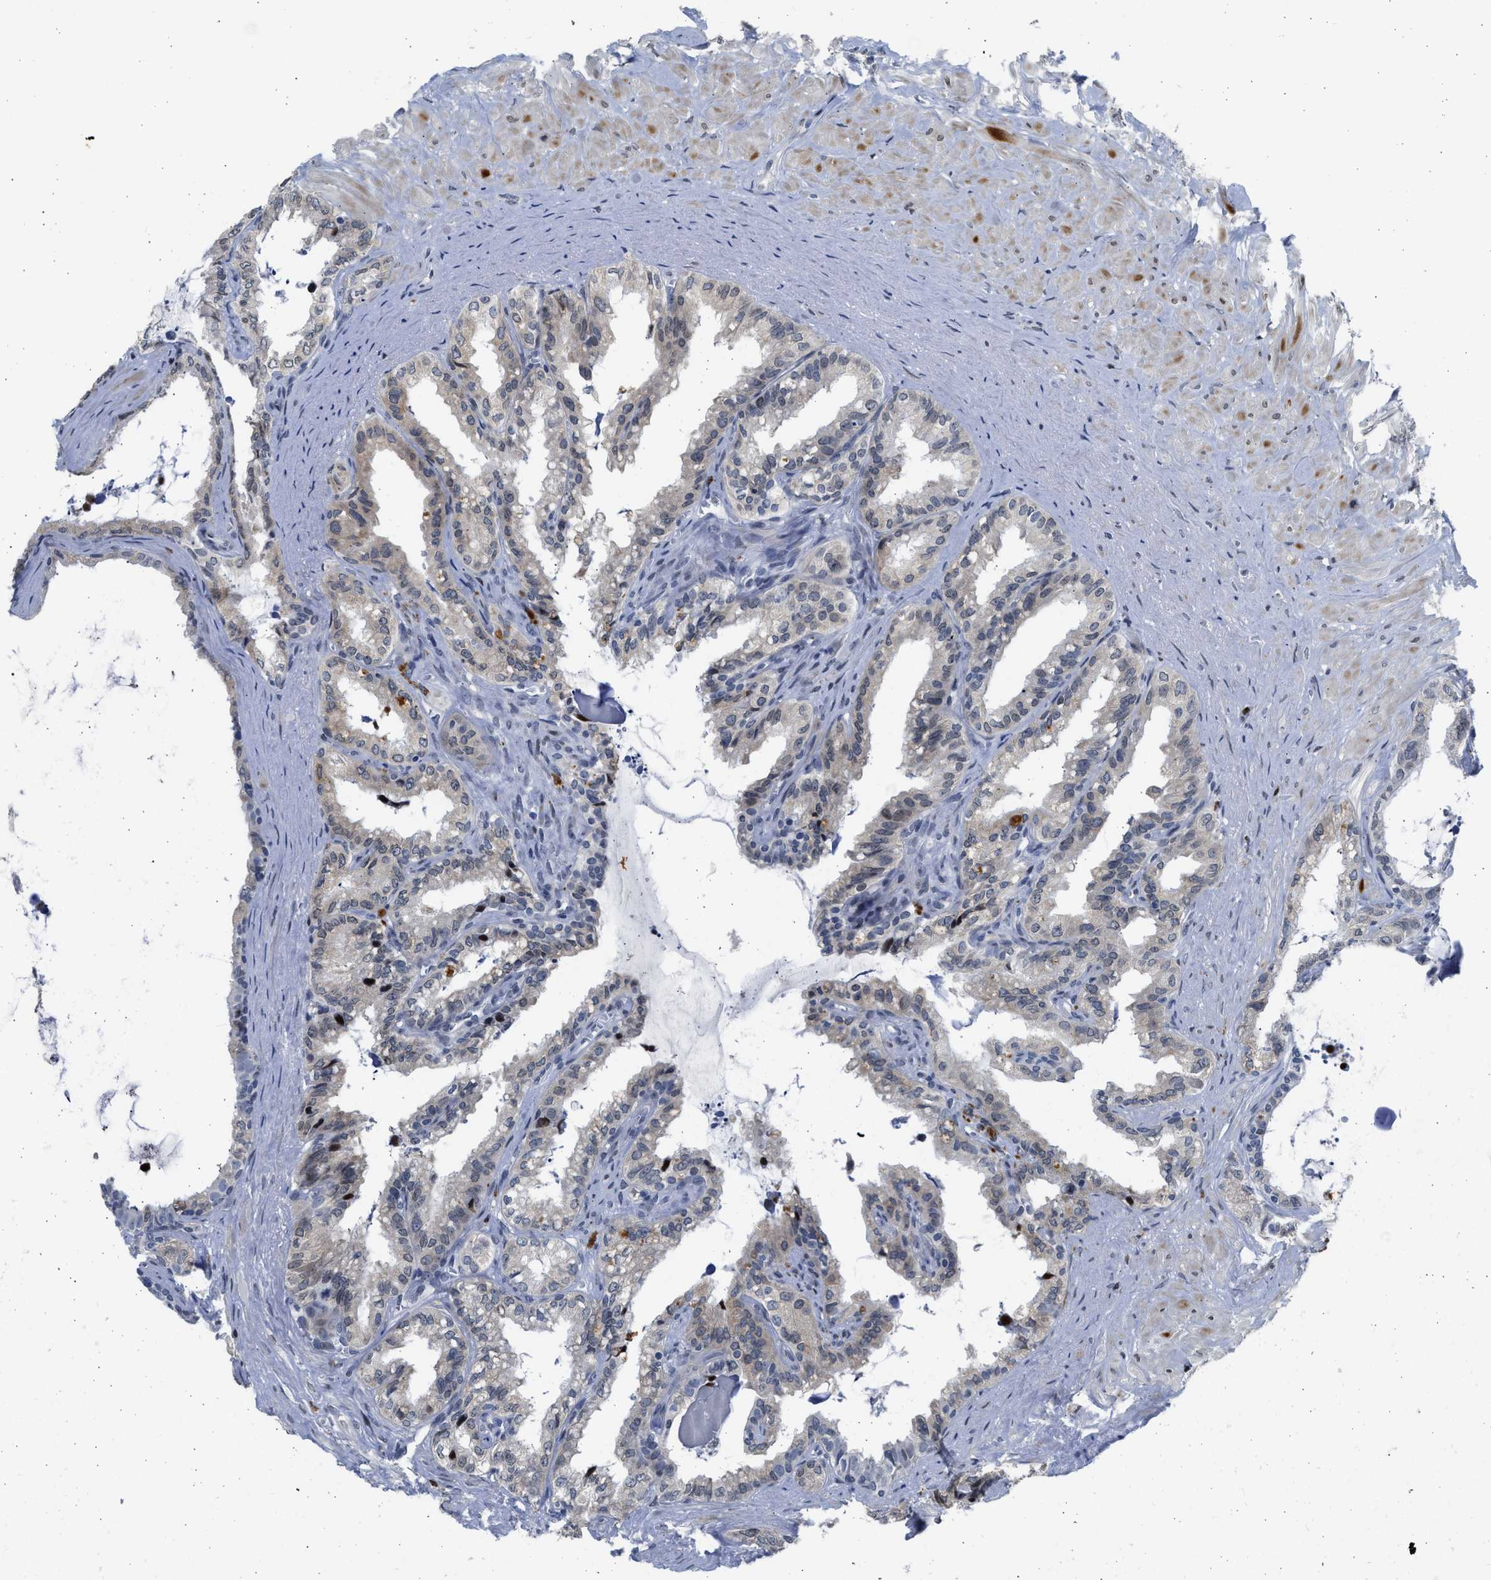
{"staining": {"intensity": "moderate", "quantity": "<25%", "location": "cytoplasmic/membranous,nuclear"}, "tissue": "seminal vesicle", "cell_type": "Glandular cells", "image_type": "normal", "snomed": [{"axis": "morphology", "description": "Normal tissue, NOS"}, {"axis": "topography", "description": "Seminal veicle"}], "caption": "Immunohistochemistry image of normal human seminal vesicle stained for a protein (brown), which shows low levels of moderate cytoplasmic/membranous,nuclear staining in approximately <25% of glandular cells.", "gene": "HMGN3", "patient": {"sex": "male", "age": 64}}